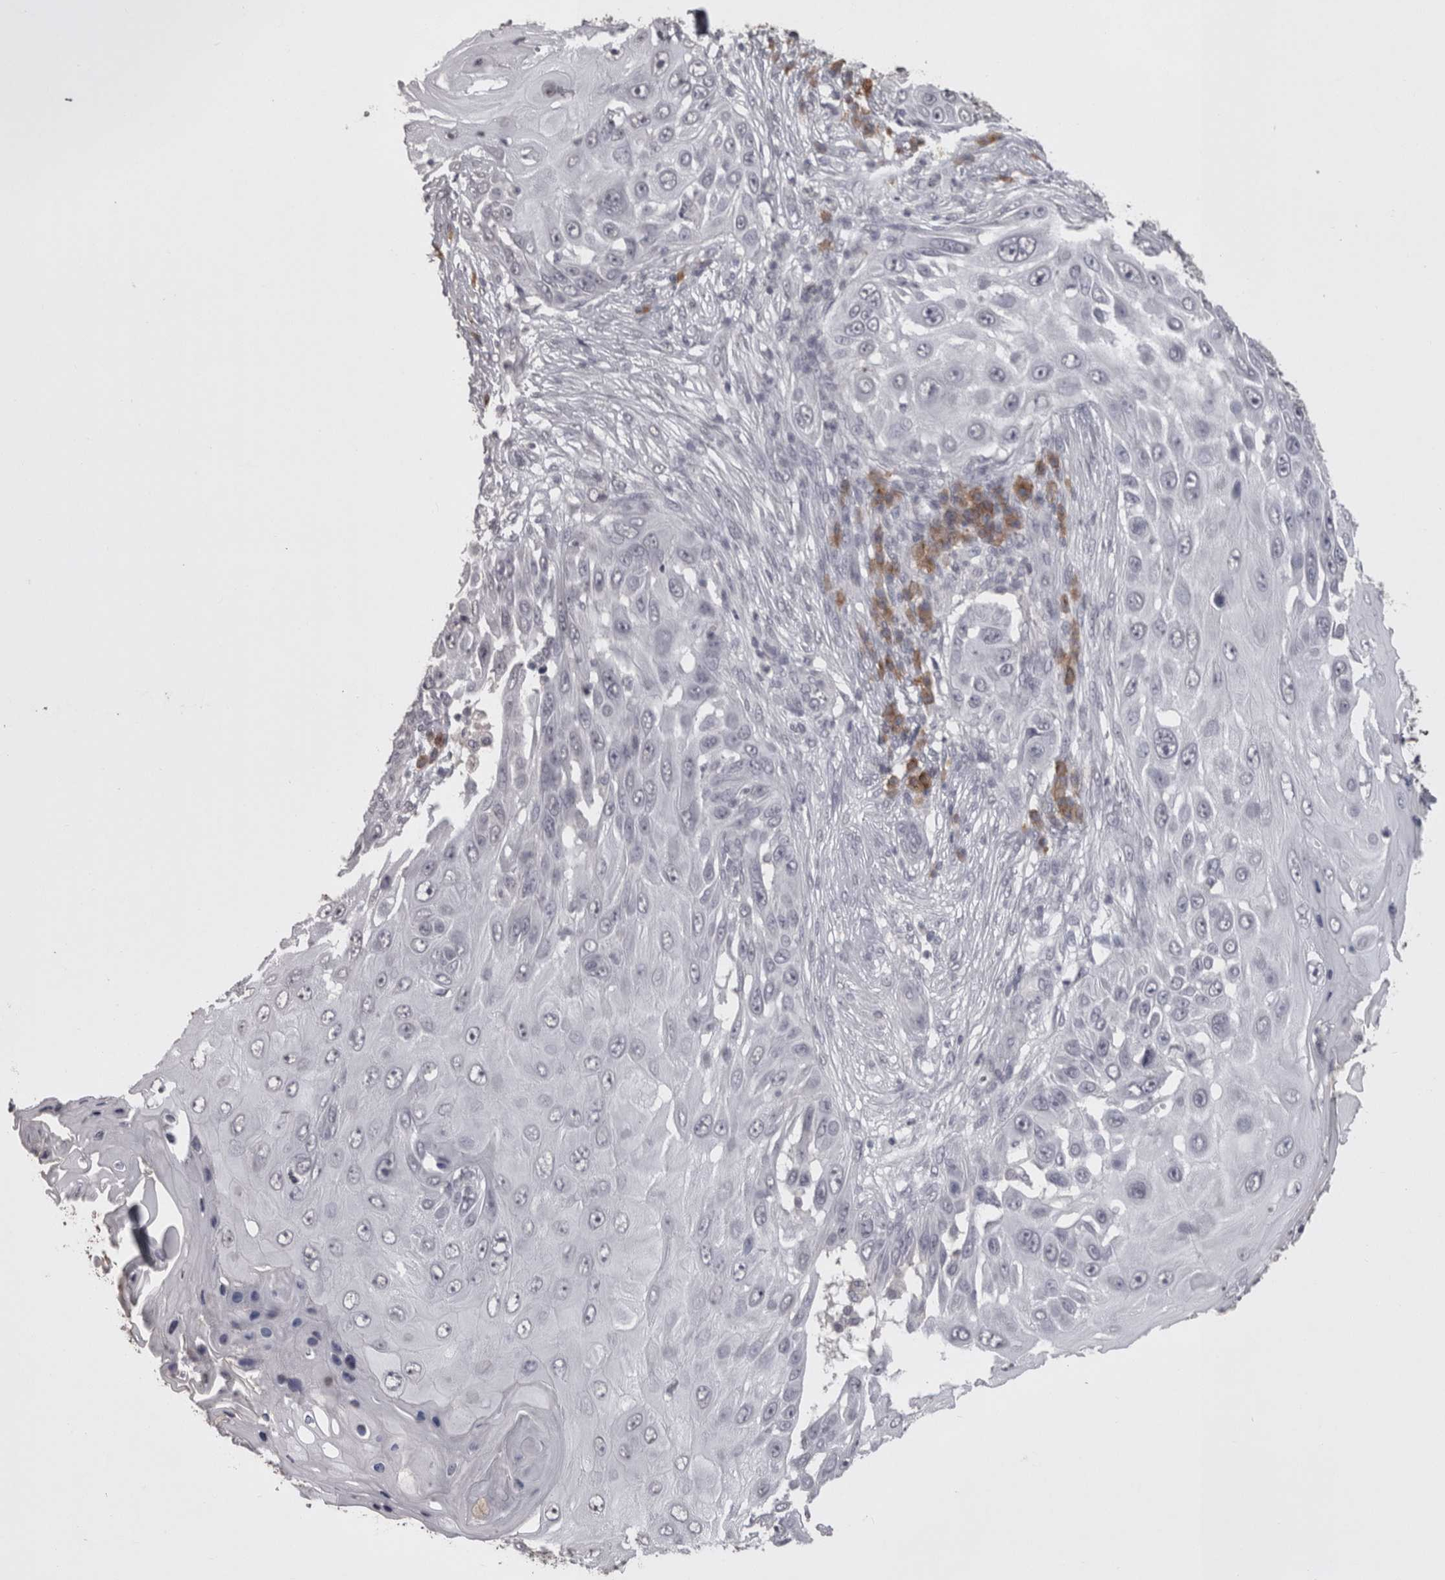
{"staining": {"intensity": "negative", "quantity": "none", "location": "none"}, "tissue": "skin cancer", "cell_type": "Tumor cells", "image_type": "cancer", "snomed": [{"axis": "morphology", "description": "Squamous cell carcinoma, NOS"}, {"axis": "topography", "description": "Skin"}], "caption": "This is an IHC image of human squamous cell carcinoma (skin). There is no expression in tumor cells.", "gene": "LAX1", "patient": {"sex": "female", "age": 44}}